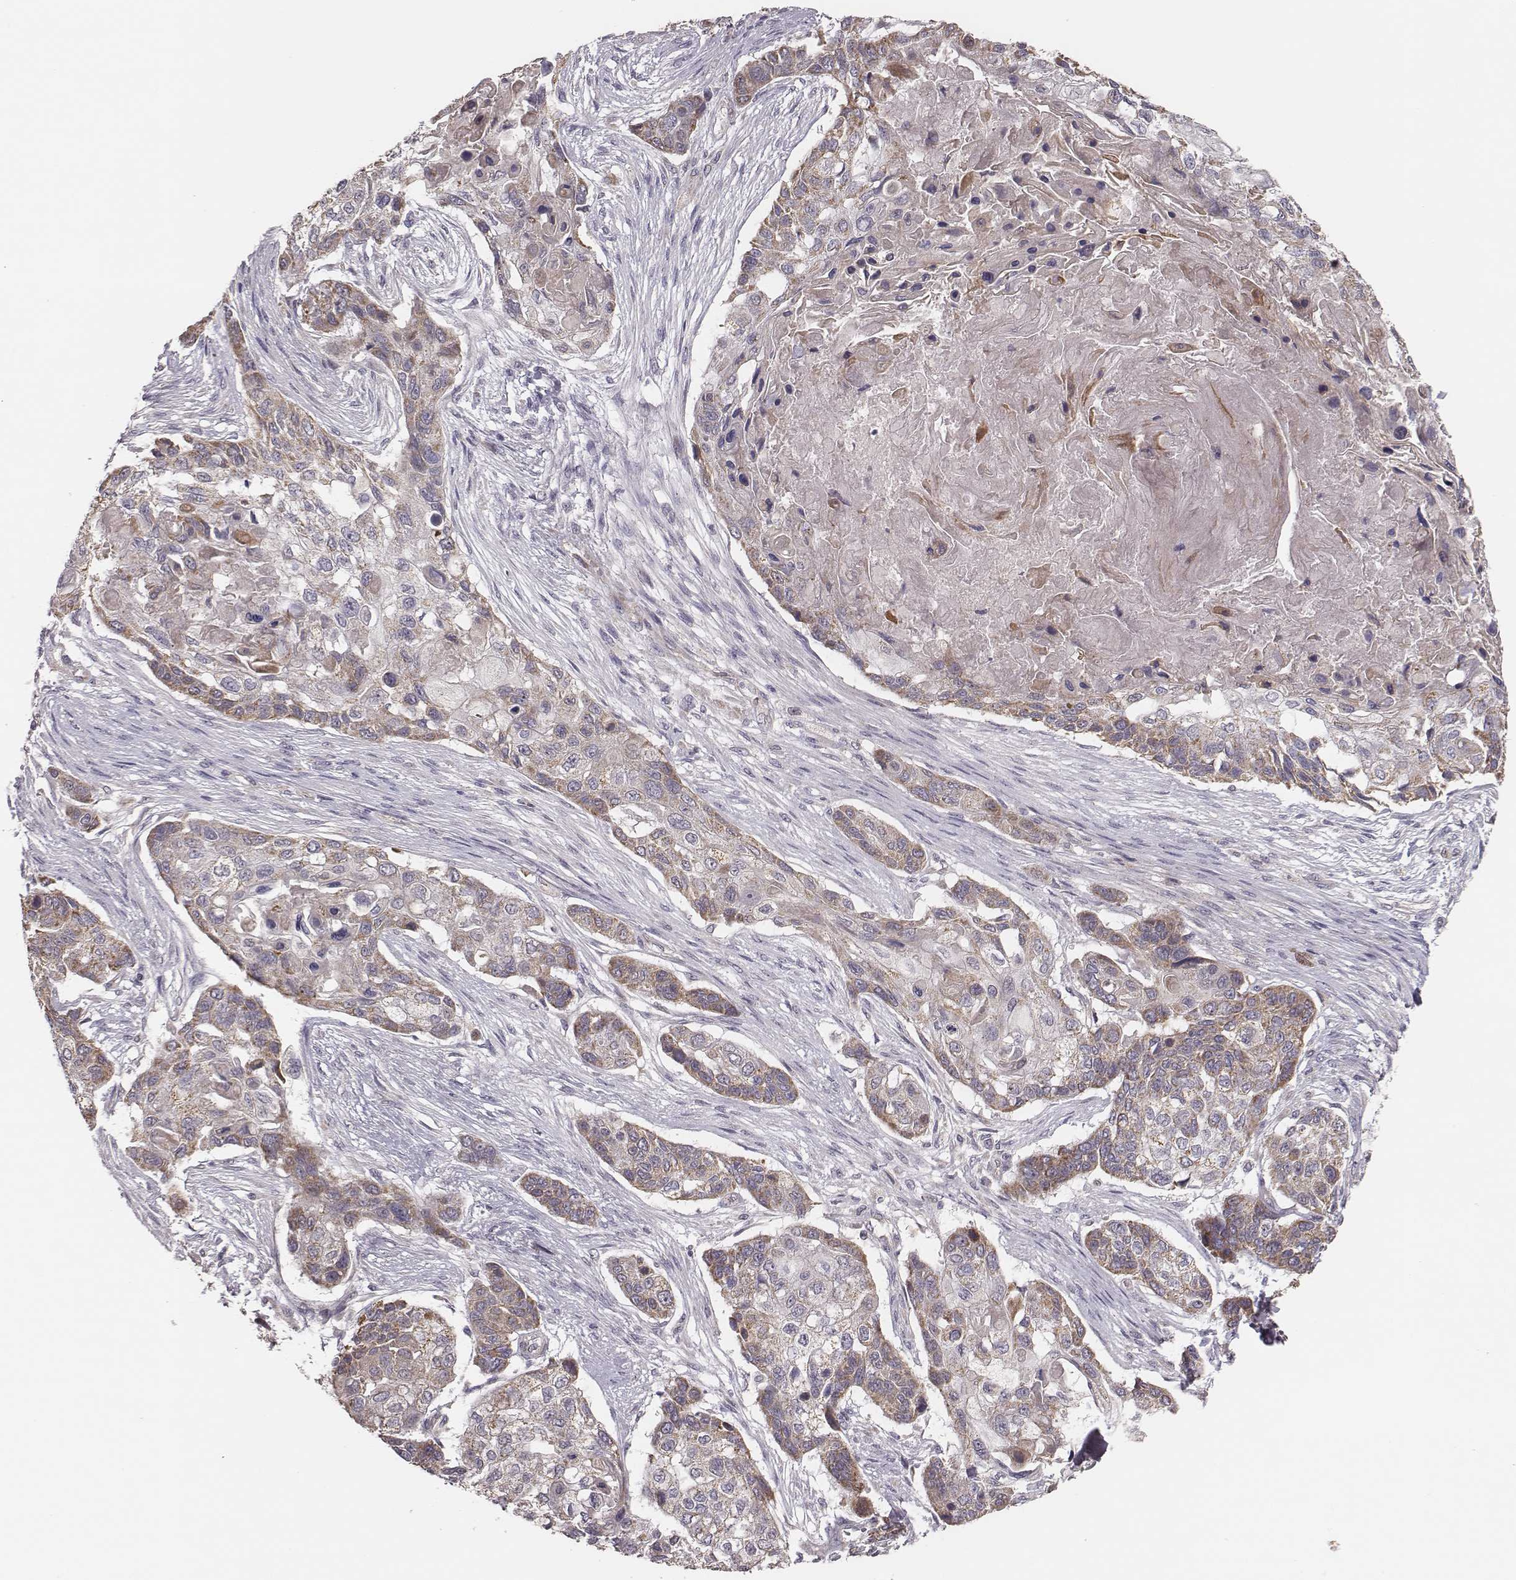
{"staining": {"intensity": "weak", "quantity": ">75%", "location": "cytoplasmic/membranous"}, "tissue": "lung cancer", "cell_type": "Tumor cells", "image_type": "cancer", "snomed": [{"axis": "morphology", "description": "Squamous cell carcinoma, NOS"}, {"axis": "topography", "description": "Lung"}], "caption": "Protein analysis of lung squamous cell carcinoma tissue exhibits weak cytoplasmic/membranous expression in approximately >75% of tumor cells.", "gene": "HAVCR1", "patient": {"sex": "male", "age": 69}}